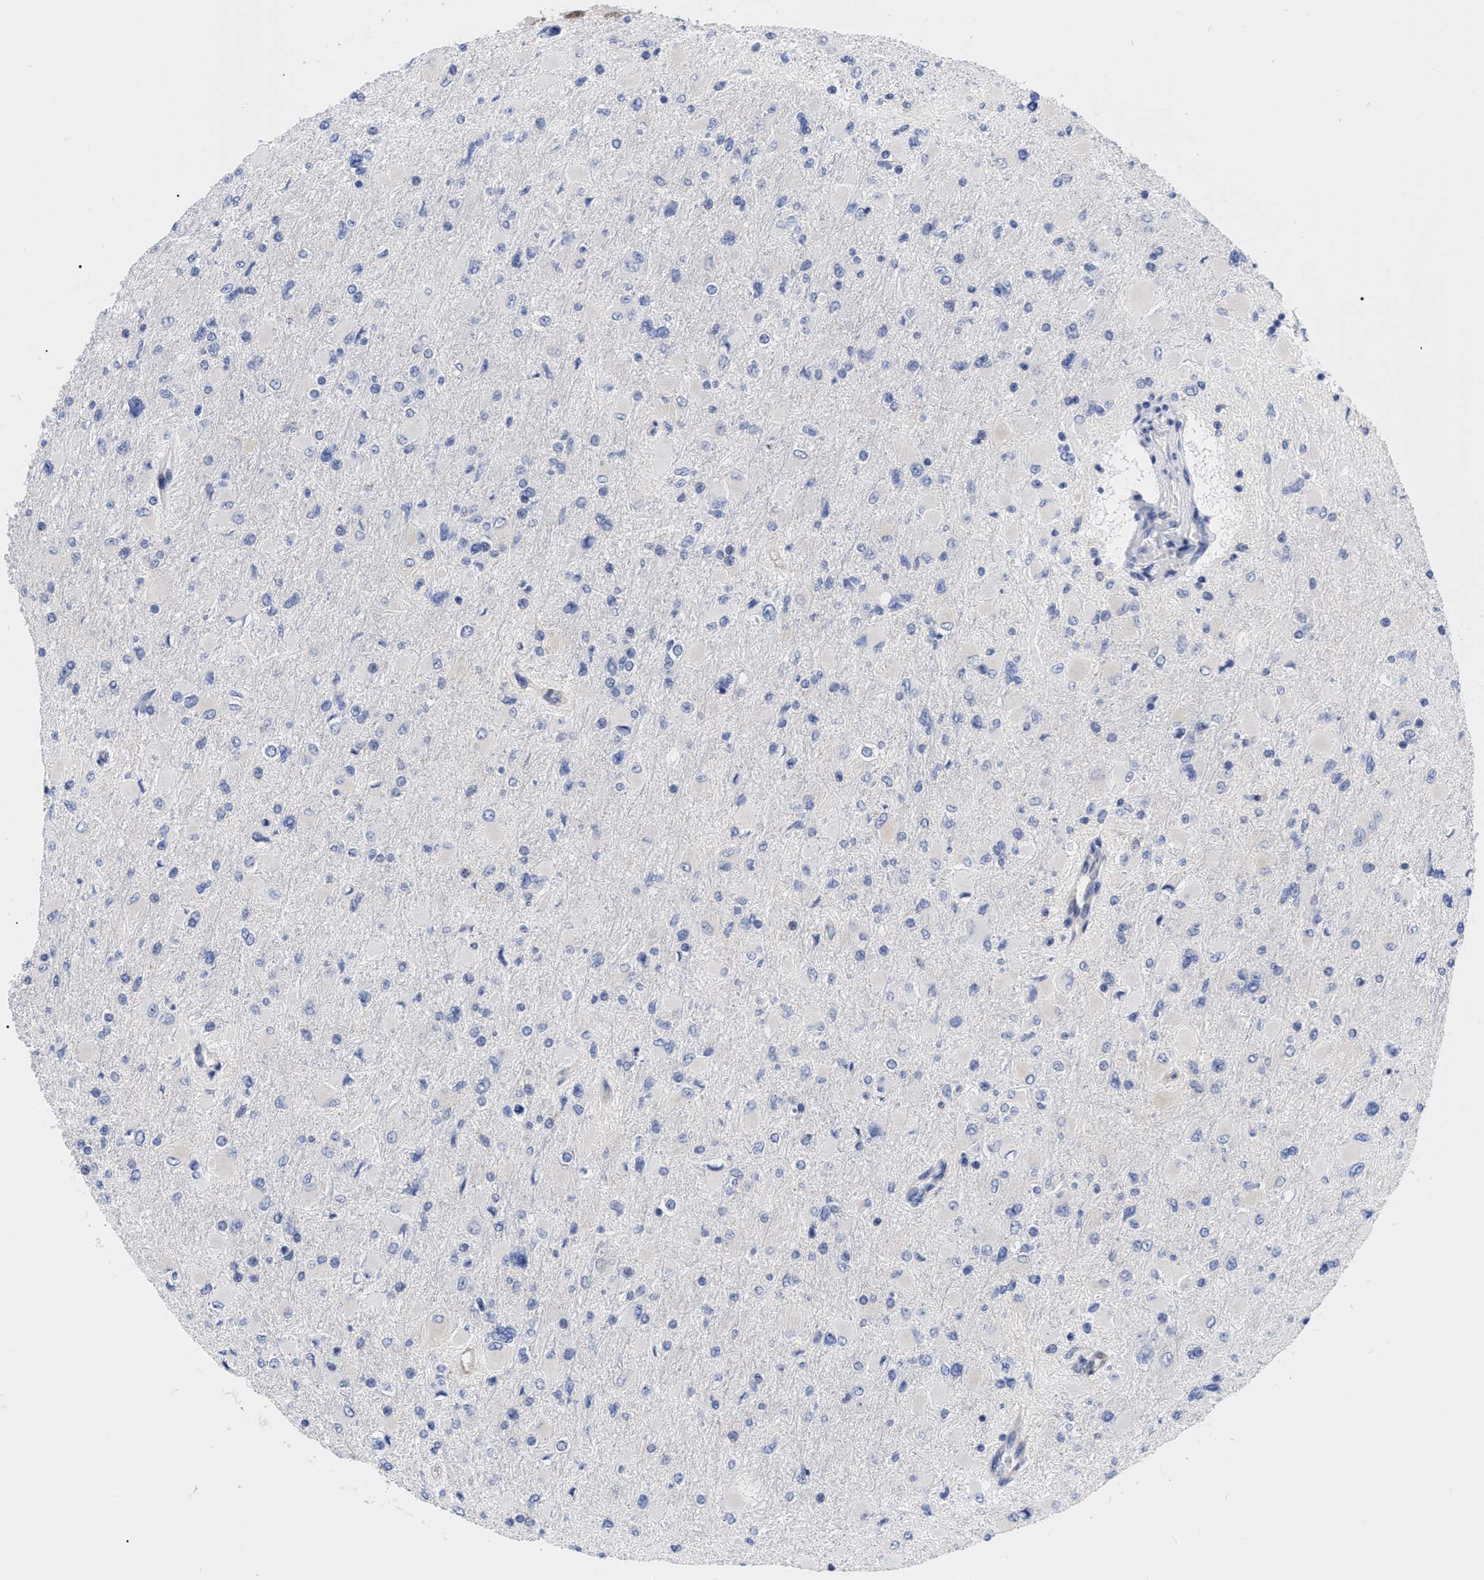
{"staining": {"intensity": "negative", "quantity": "none", "location": "none"}, "tissue": "glioma", "cell_type": "Tumor cells", "image_type": "cancer", "snomed": [{"axis": "morphology", "description": "Glioma, malignant, High grade"}, {"axis": "topography", "description": "Cerebral cortex"}], "caption": "Image shows no protein expression in tumor cells of malignant glioma (high-grade) tissue.", "gene": "IRAG2", "patient": {"sex": "female", "age": 36}}